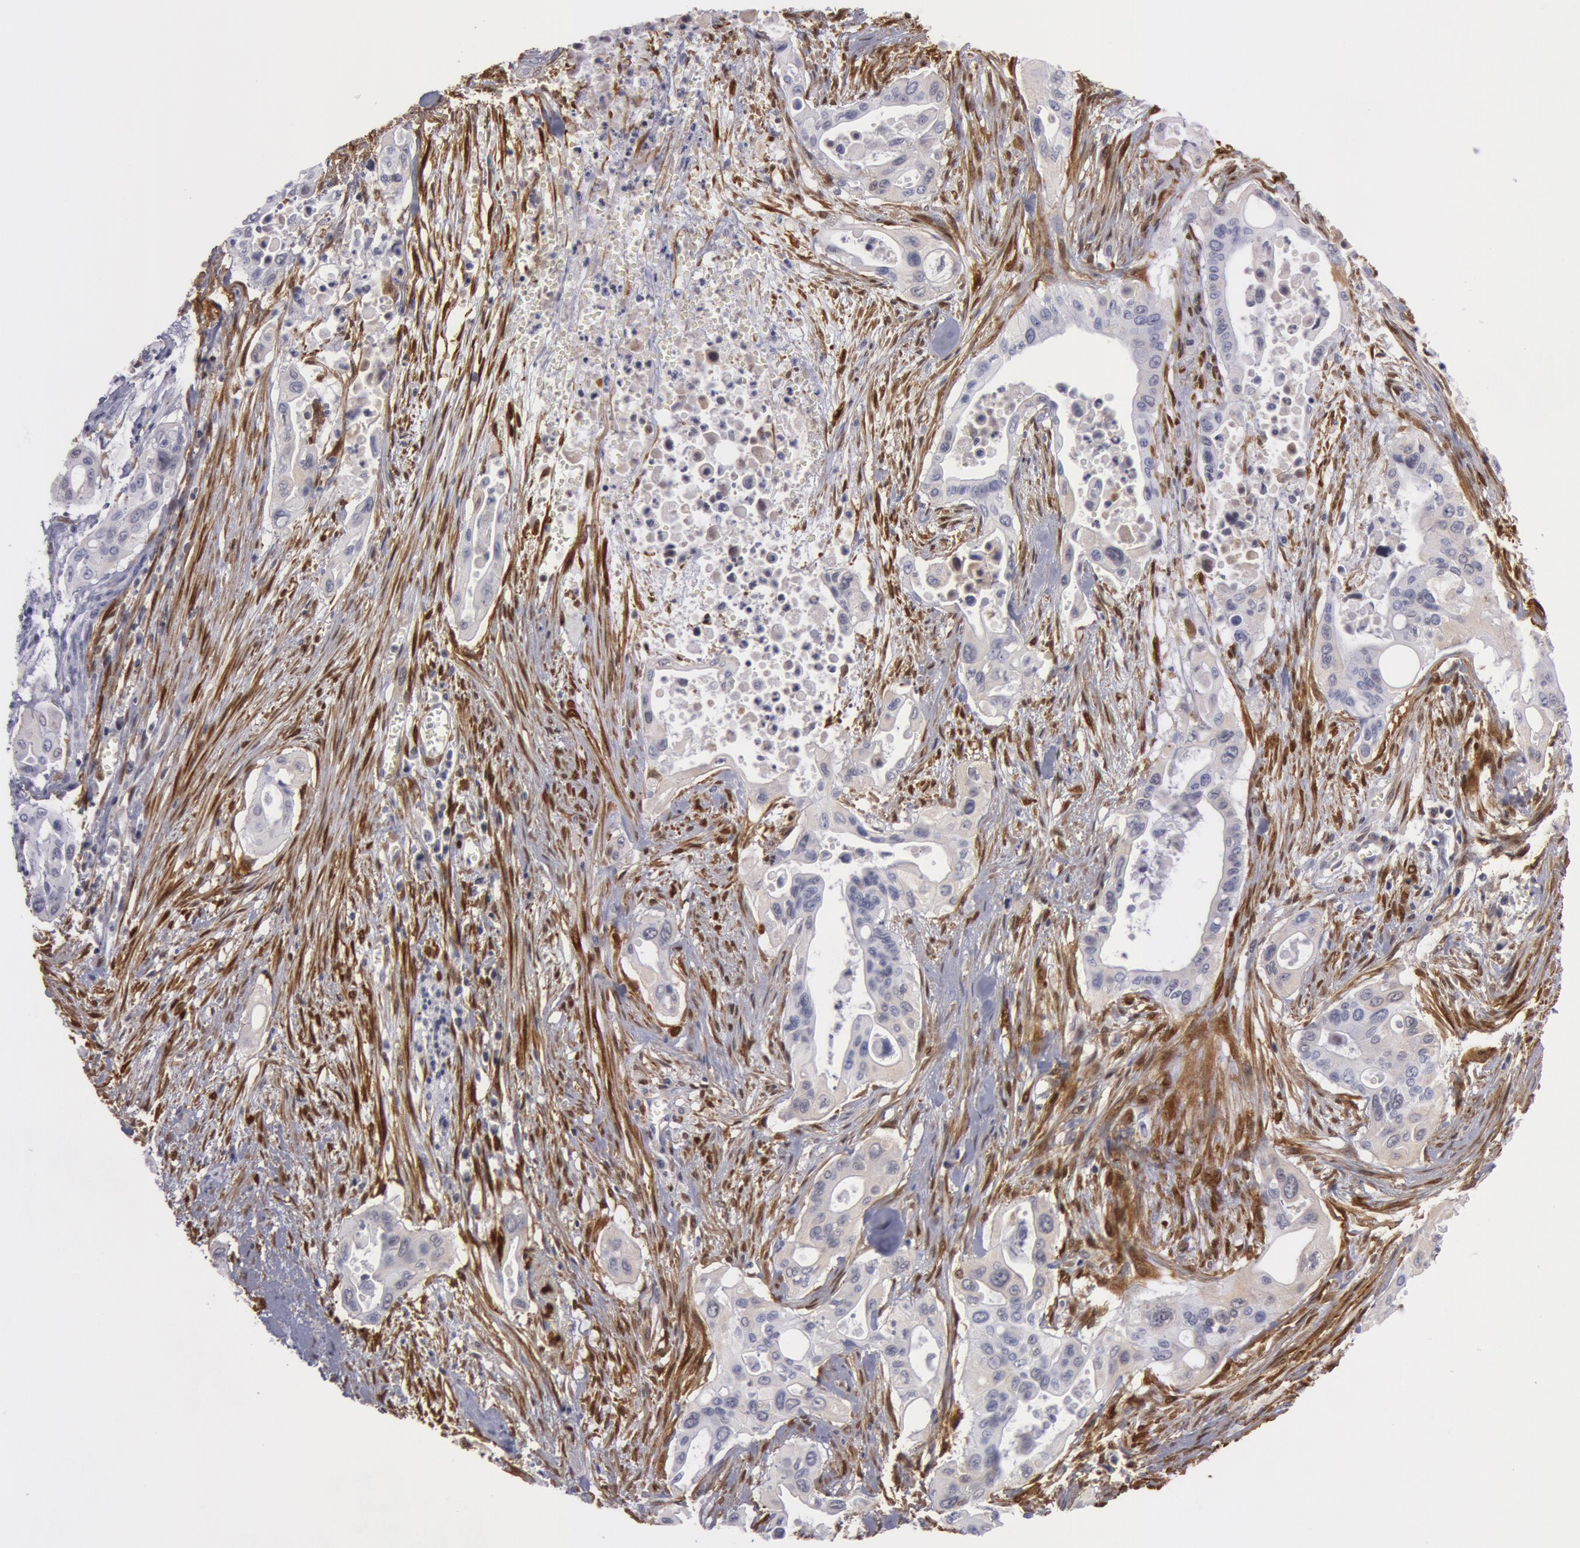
{"staining": {"intensity": "weak", "quantity": "25%-75%", "location": "cytoplasmic/membranous"}, "tissue": "pancreatic cancer", "cell_type": "Tumor cells", "image_type": "cancer", "snomed": [{"axis": "morphology", "description": "Adenocarcinoma, NOS"}, {"axis": "topography", "description": "Pancreas"}], "caption": "DAB immunohistochemical staining of pancreatic cancer (adenocarcinoma) reveals weak cytoplasmic/membranous protein positivity in about 25%-75% of tumor cells.", "gene": "TAGLN", "patient": {"sex": "male", "age": 77}}